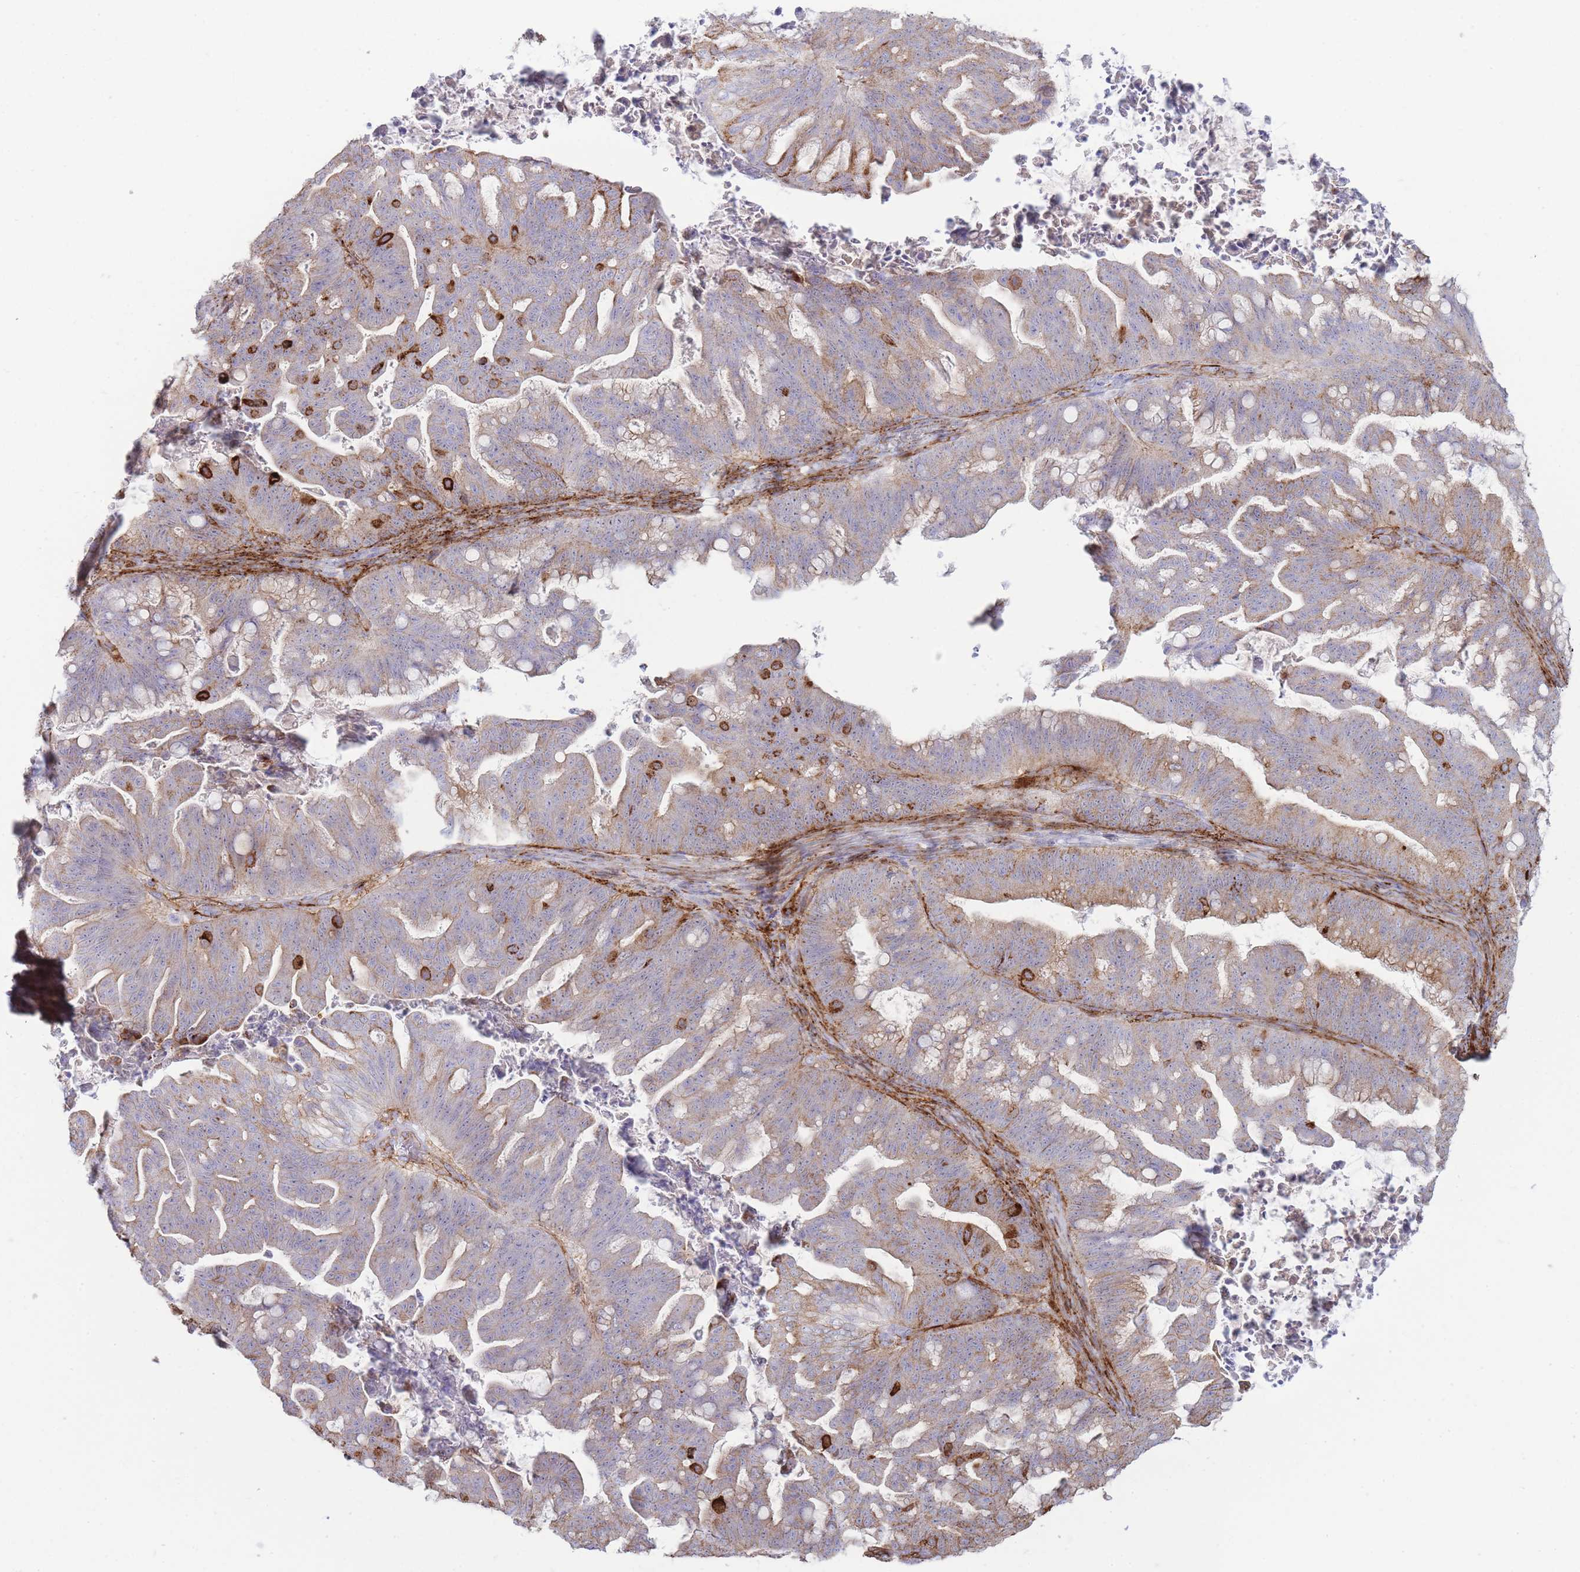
{"staining": {"intensity": "moderate", "quantity": "25%-75%", "location": "cytoplasmic/membranous"}, "tissue": "ovarian cancer", "cell_type": "Tumor cells", "image_type": "cancer", "snomed": [{"axis": "morphology", "description": "Cystadenocarcinoma, mucinous, NOS"}, {"axis": "topography", "description": "Ovary"}], "caption": "A medium amount of moderate cytoplasmic/membranous expression is present in approximately 25%-75% of tumor cells in mucinous cystadenocarcinoma (ovarian) tissue. Using DAB (3,3'-diaminobenzidine) (brown) and hematoxylin (blue) stains, captured at high magnification using brightfield microscopy.", "gene": "UTP14A", "patient": {"sex": "female", "age": 67}}